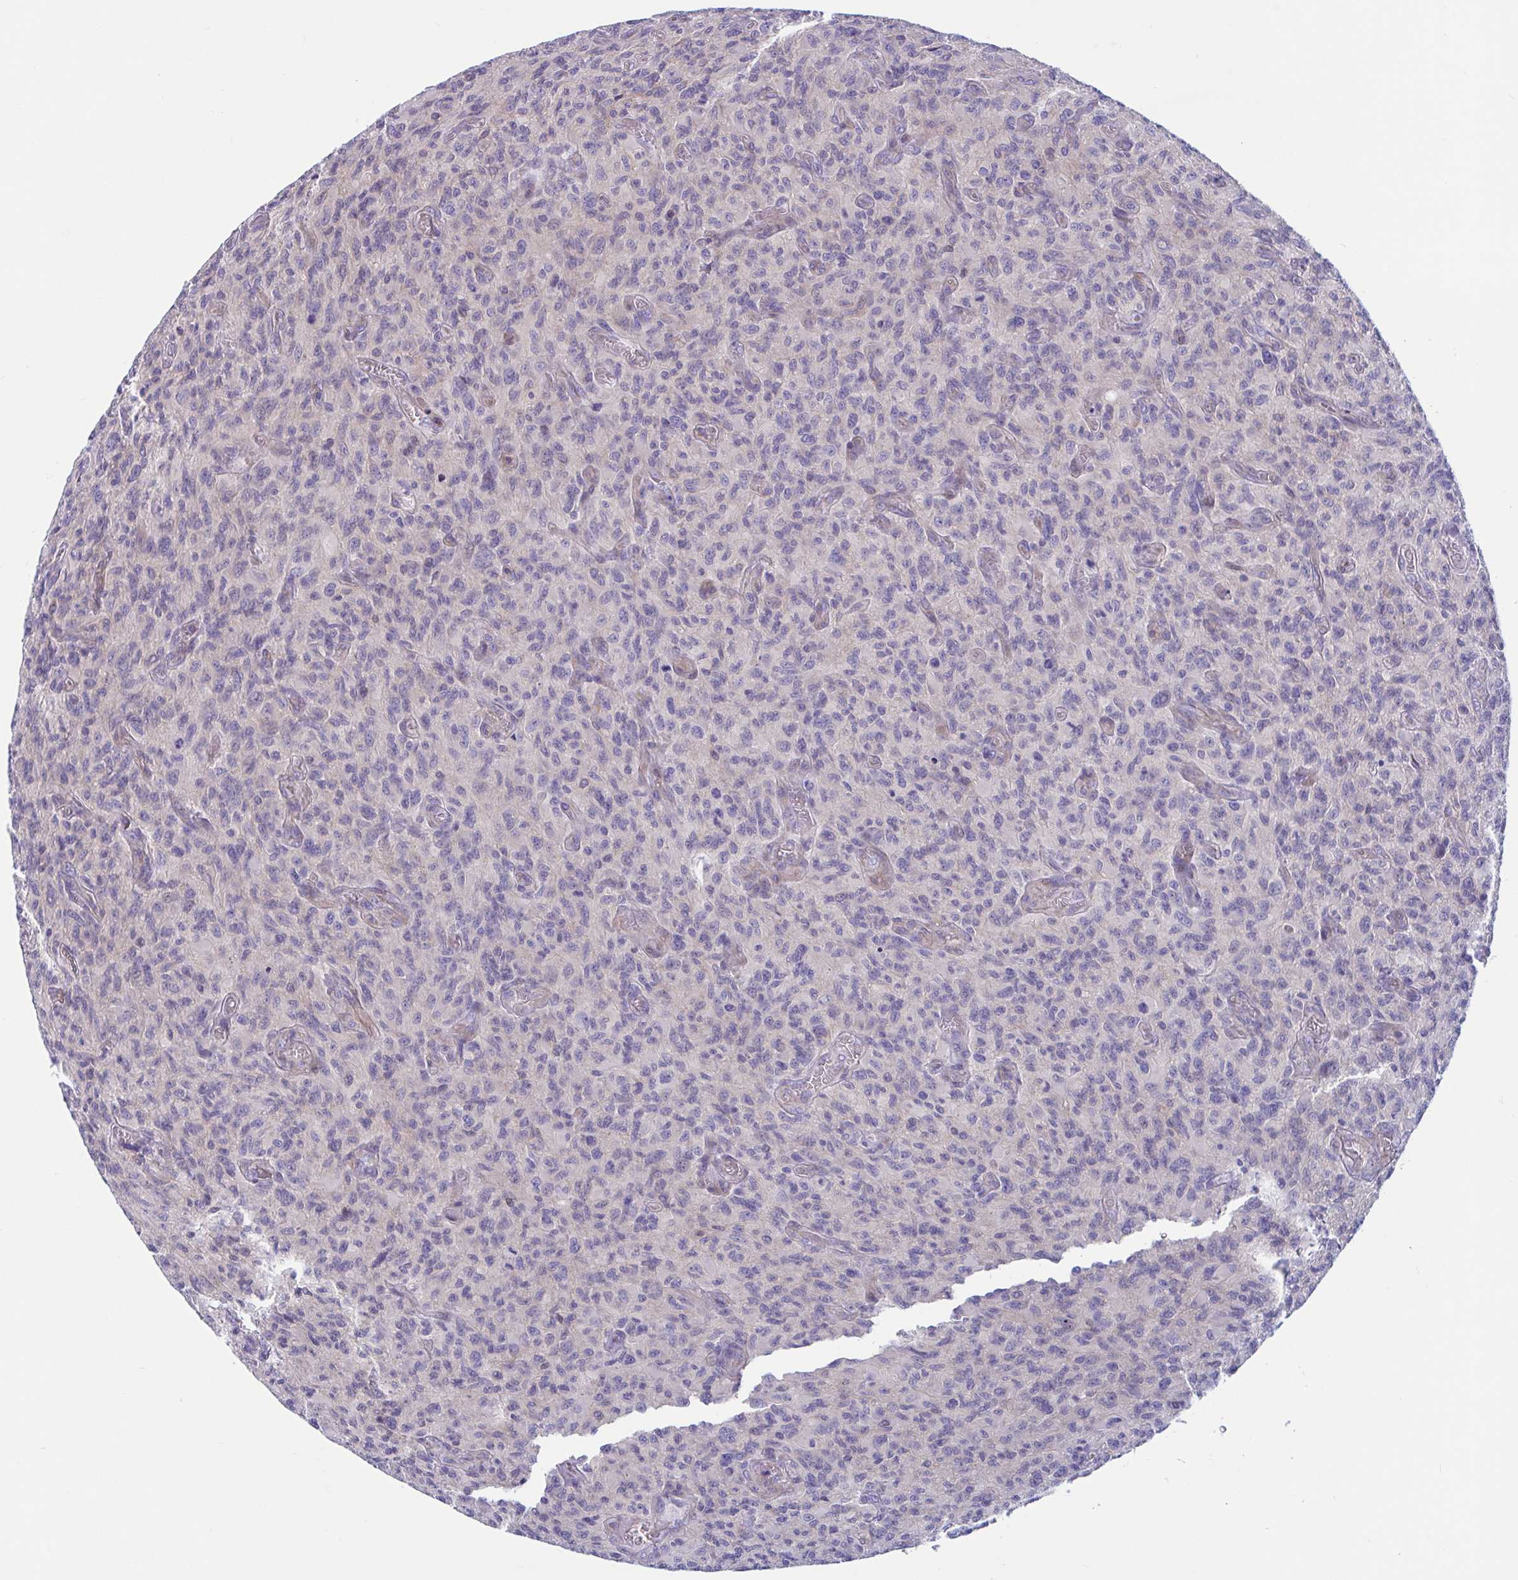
{"staining": {"intensity": "negative", "quantity": "none", "location": "none"}, "tissue": "glioma", "cell_type": "Tumor cells", "image_type": "cancer", "snomed": [{"axis": "morphology", "description": "Glioma, malignant, High grade"}, {"axis": "topography", "description": "Brain"}], "caption": "The histopathology image reveals no staining of tumor cells in glioma.", "gene": "WBP1", "patient": {"sex": "male", "age": 61}}